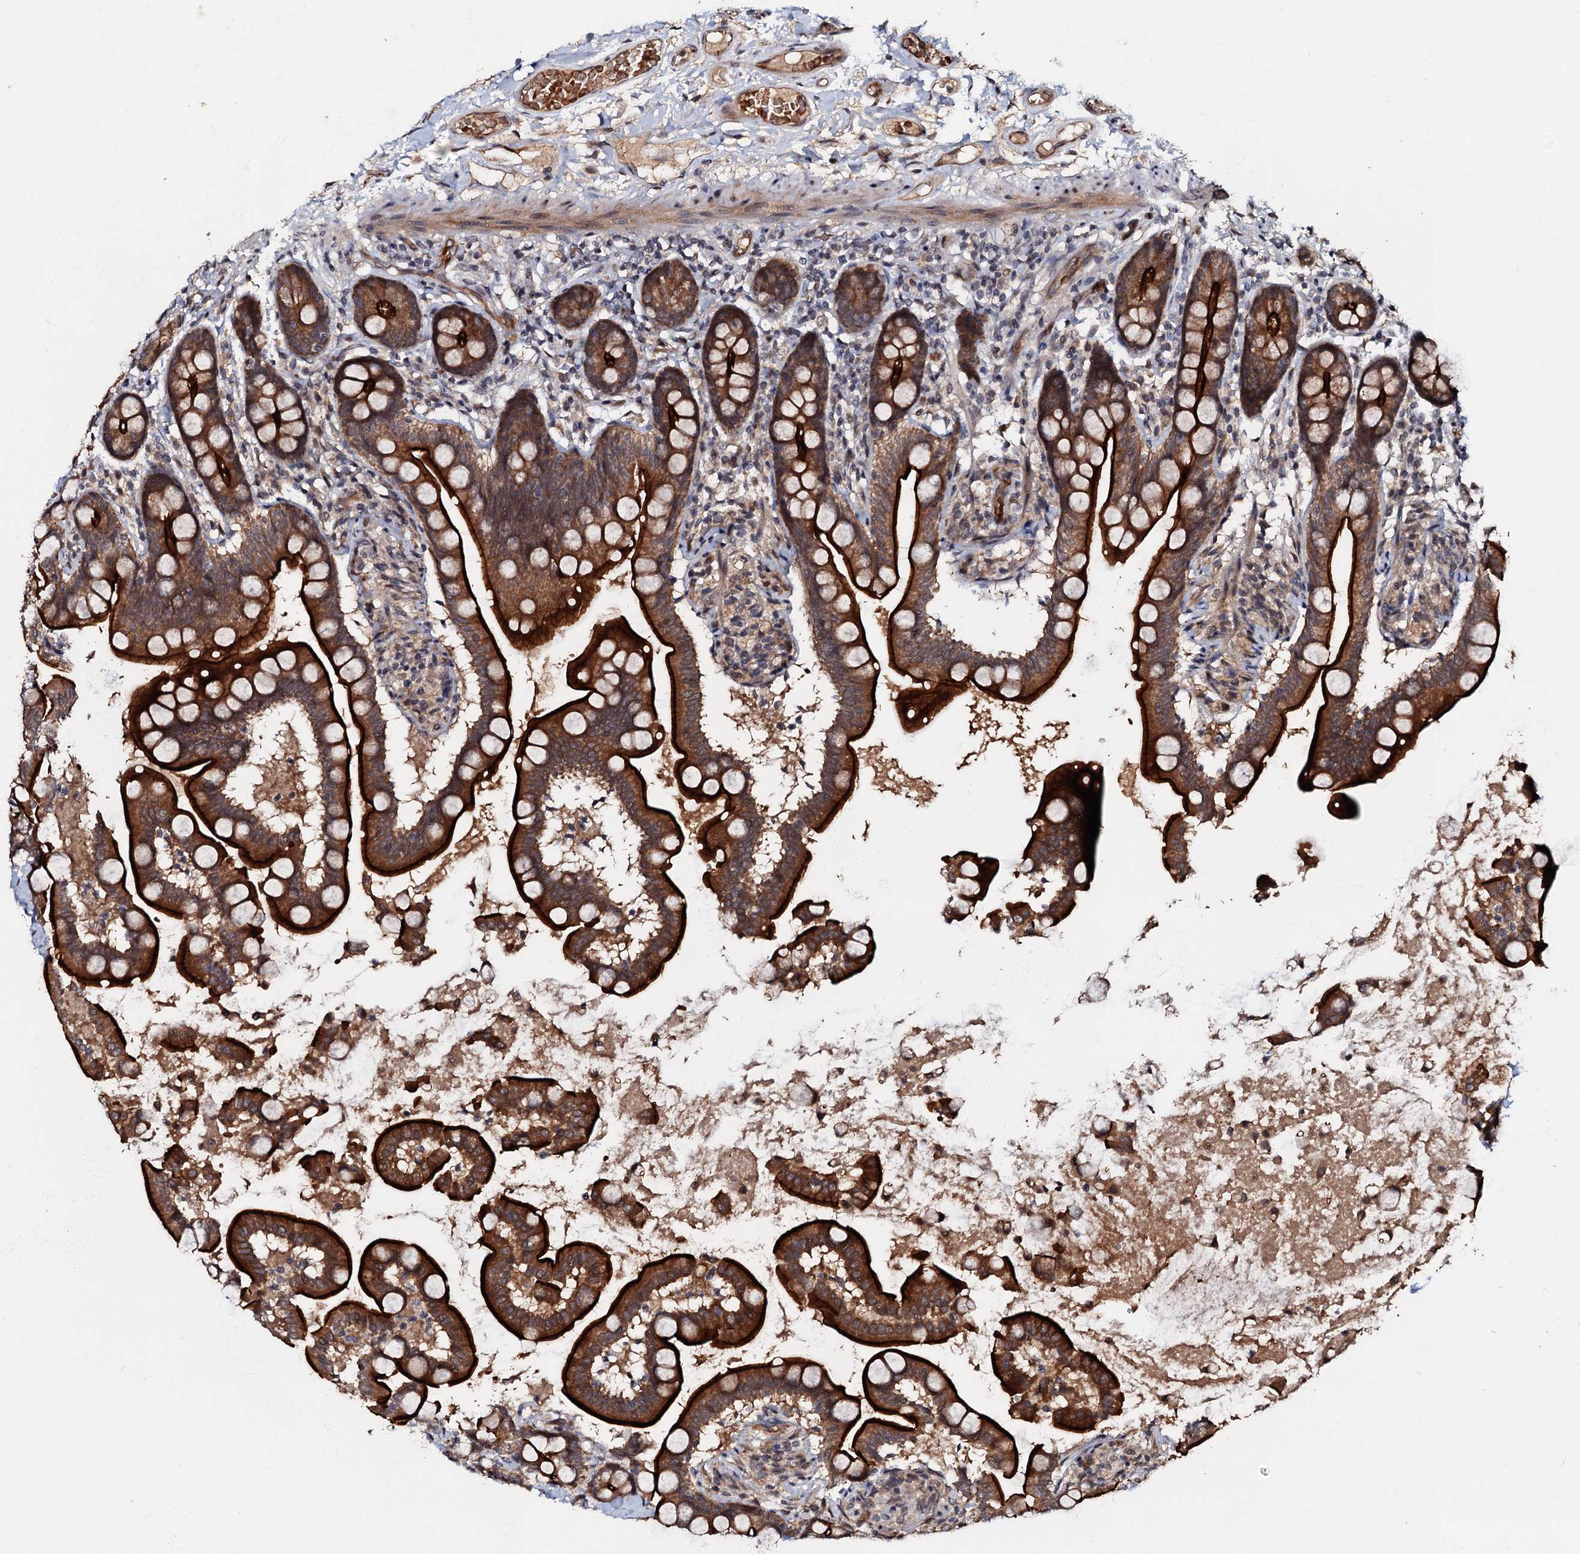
{"staining": {"intensity": "strong", "quantity": ">75%", "location": "cytoplasmic/membranous"}, "tissue": "small intestine", "cell_type": "Glandular cells", "image_type": "normal", "snomed": [{"axis": "morphology", "description": "Normal tissue, NOS"}, {"axis": "topography", "description": "Small intestine"}], "caption": "Benign small intestine reveals strong cytoplasmic/membranous staining in about >75% of glandular cells, visualized by immunohistochemistry.", "gene": "MANSC4", "patient": {"sex": "female", "age": 64}}